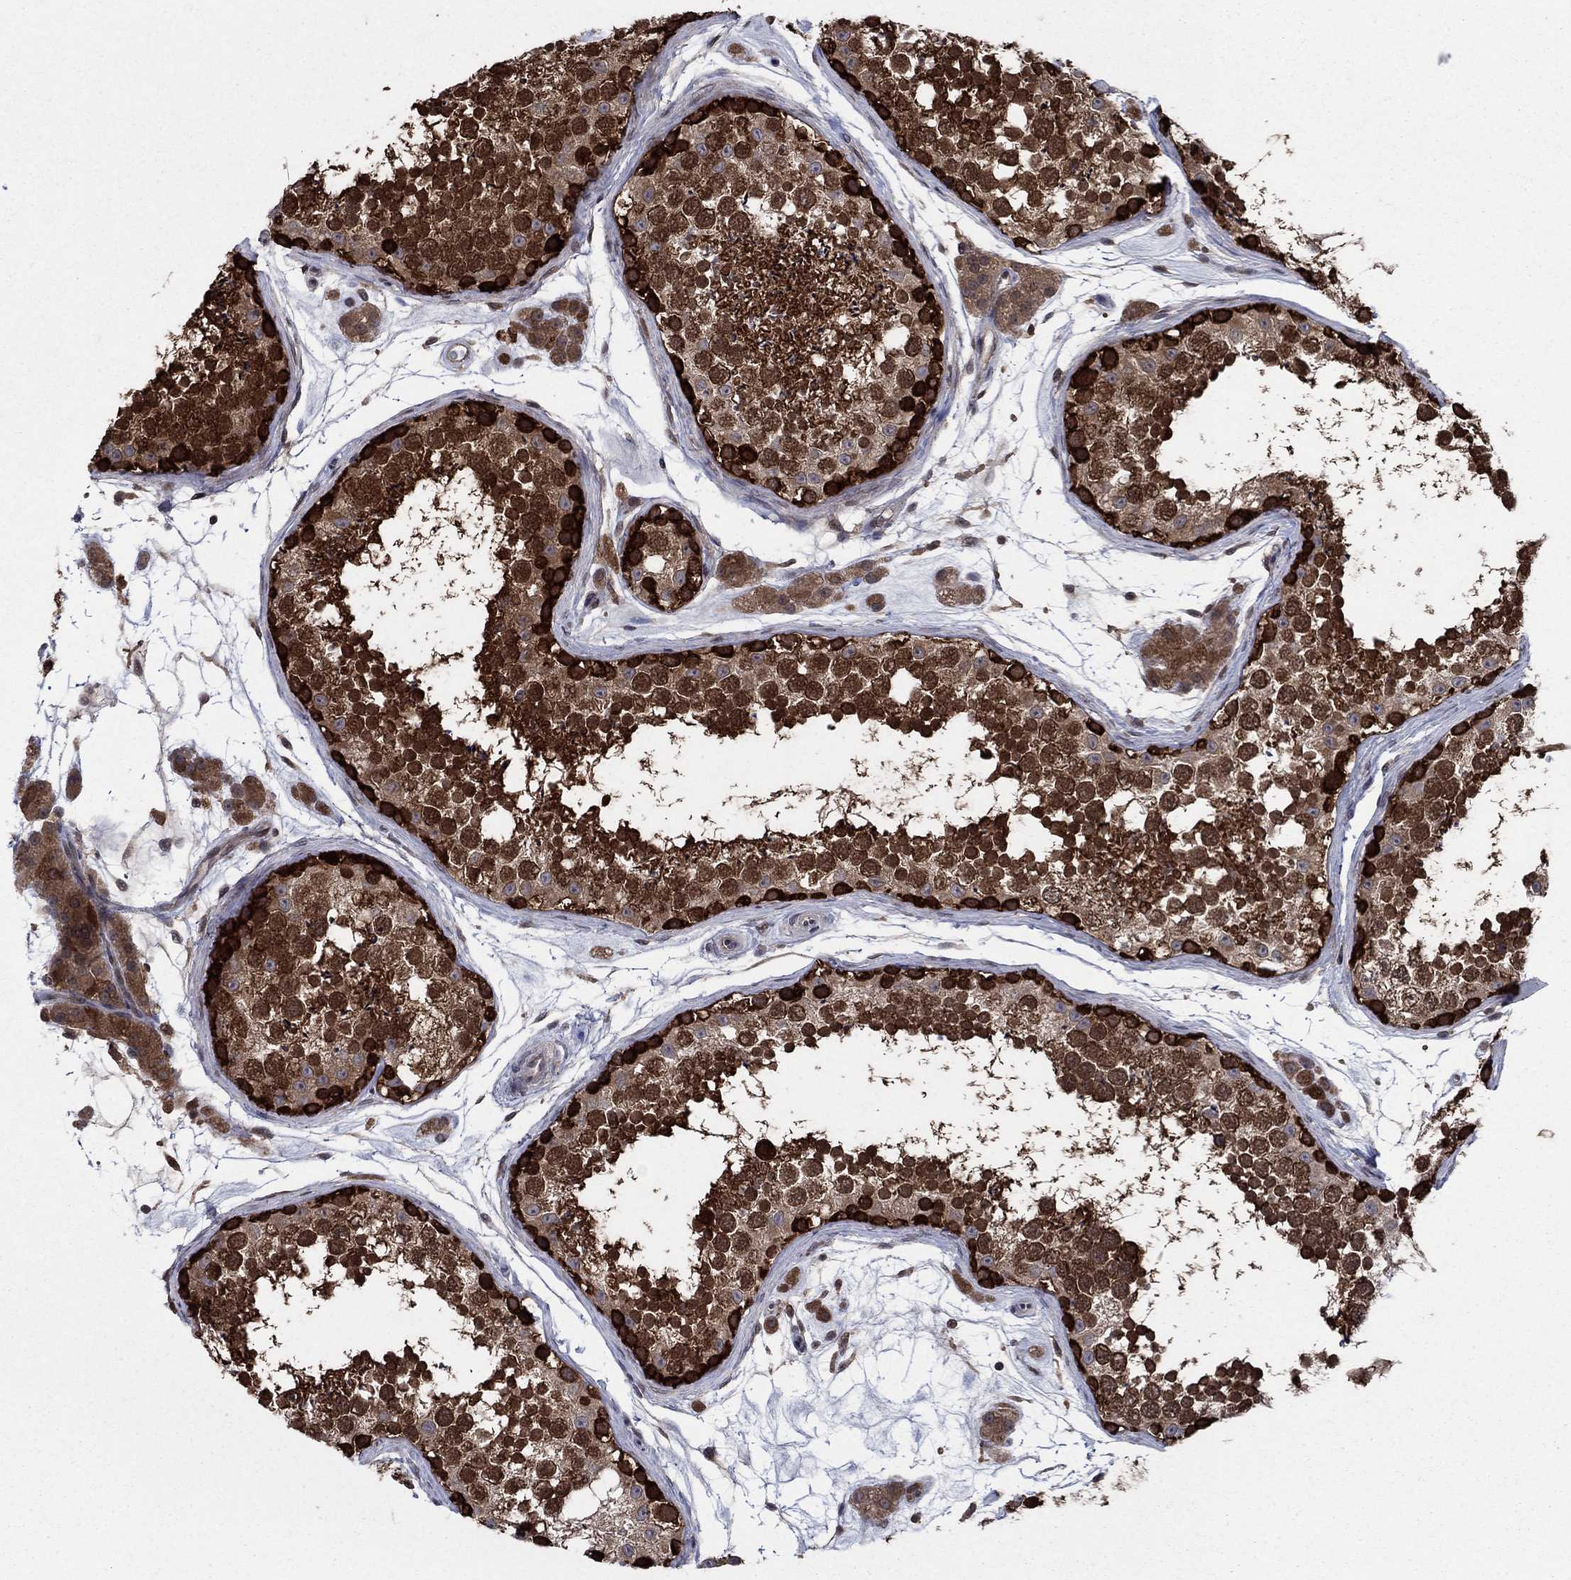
{"staining": {"intensity": "strong", "quantity": "25%-75%", "location": "cytoplasmic/membranous"}, "tissue": "testis", "cell_type": "Cells in seminiferous ducts", "image_type": "normal", "snomed": [{"axis": "morphology", "description": "Normal tissue, NOS"}, {"axis": "topography", "description": "Testis"}], "caption": "This photomicrograph shows IHC staining of unremarkable testis, with high strong cytoplasmic/membranous expression in about 25%-75% of cells in seminiferous ducts.", "gene": "CACYBP", "patient": {"sex": "male", "age": 41}}